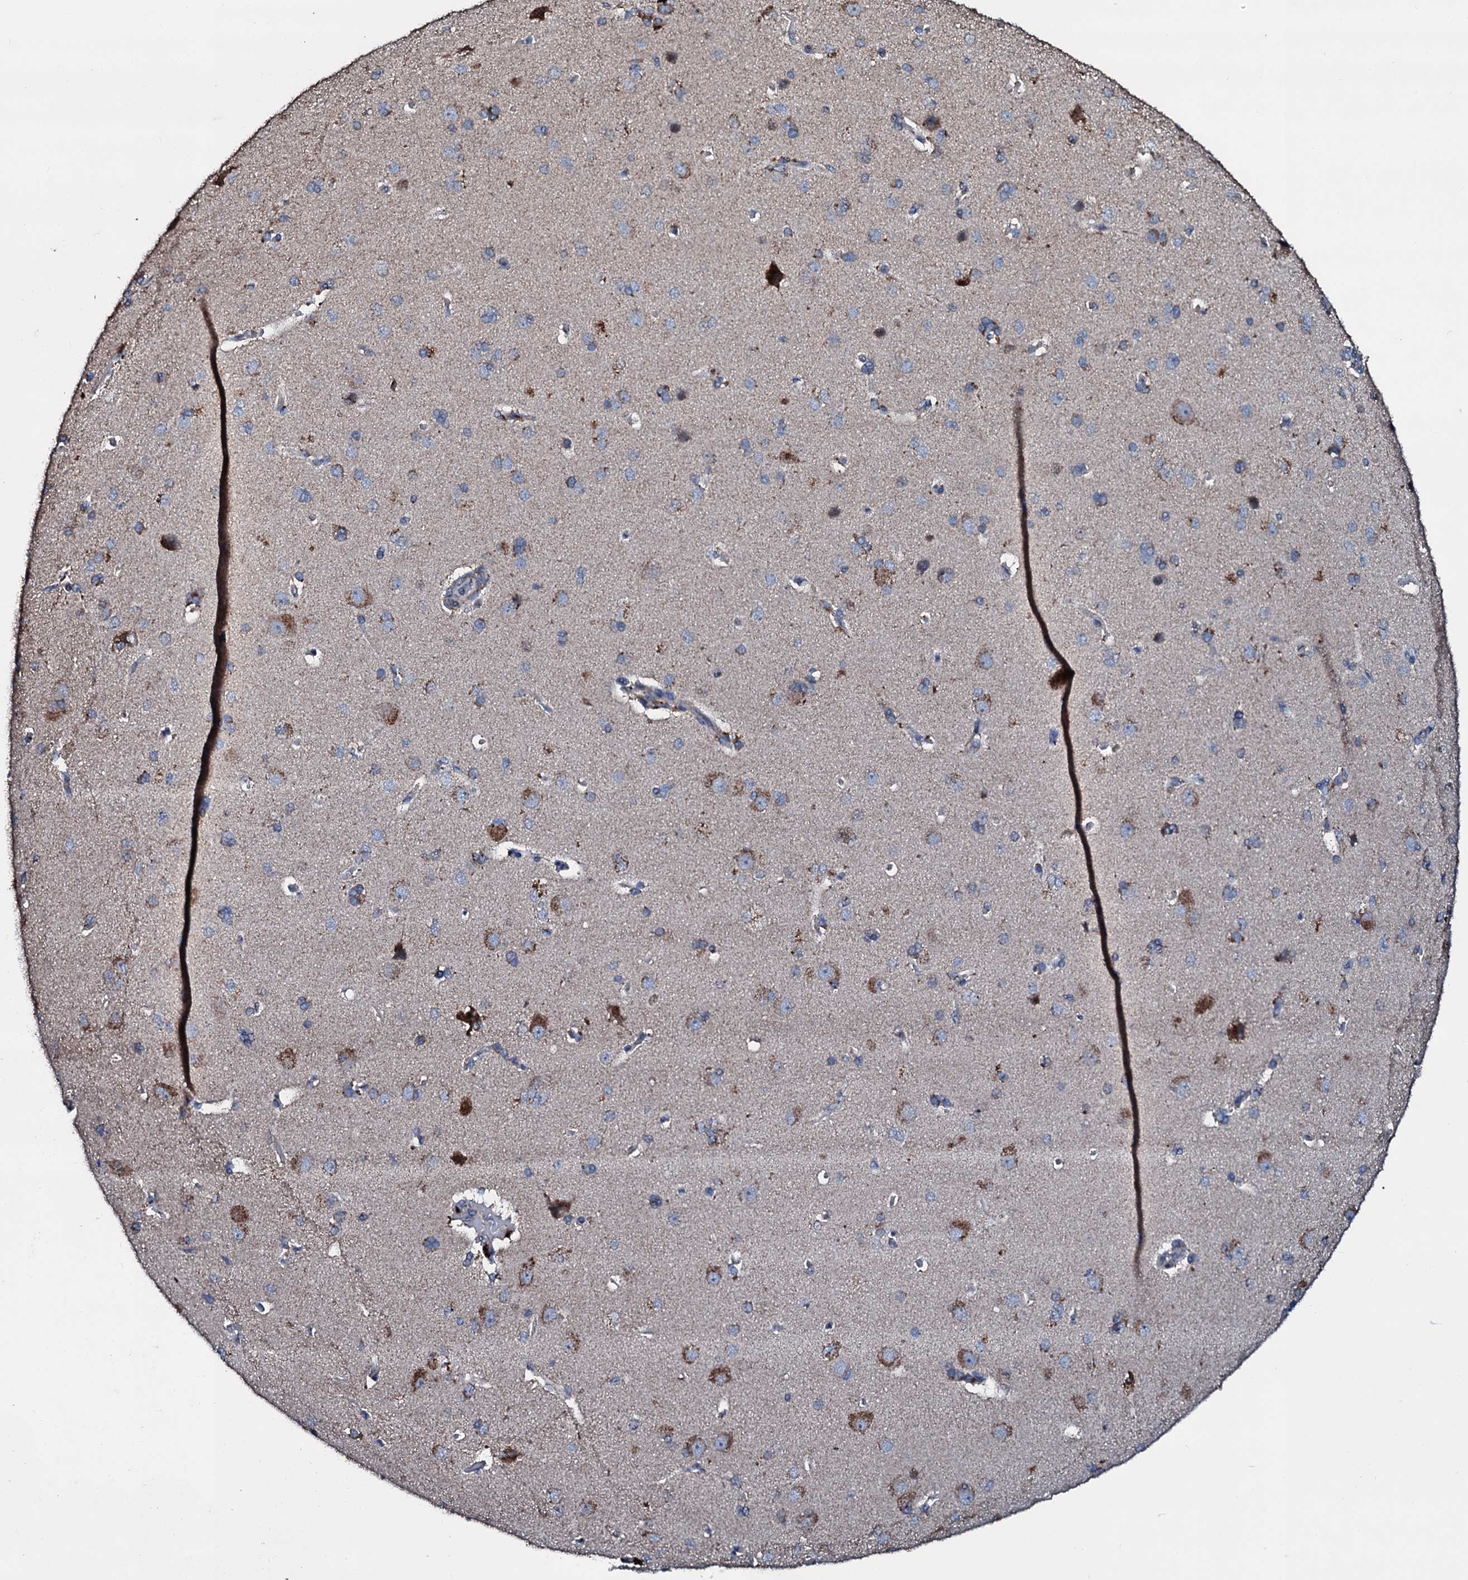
{"staining": {"intensity": "weak", "quantity": "25%-75%", "location": "cytoplasmic/membranous"}, "tissue": "cerebral cortex", "cell_type": "Endothelial cells", "image_type": "normal", "snomed": [{"axis": "morphology", "description": "Normal tissue, NOS"}, {"axis": "topography", "description": "Cerebral cortex"}], "caption": "Protein expression analysis of normal human cerebral cortex reveals weak cytoplasmic/membranous positivity in approximately 25%-75% of endothelial cells.", "gene": "DYNC2I2", "patient": {"sex": "male", "age": 62}}